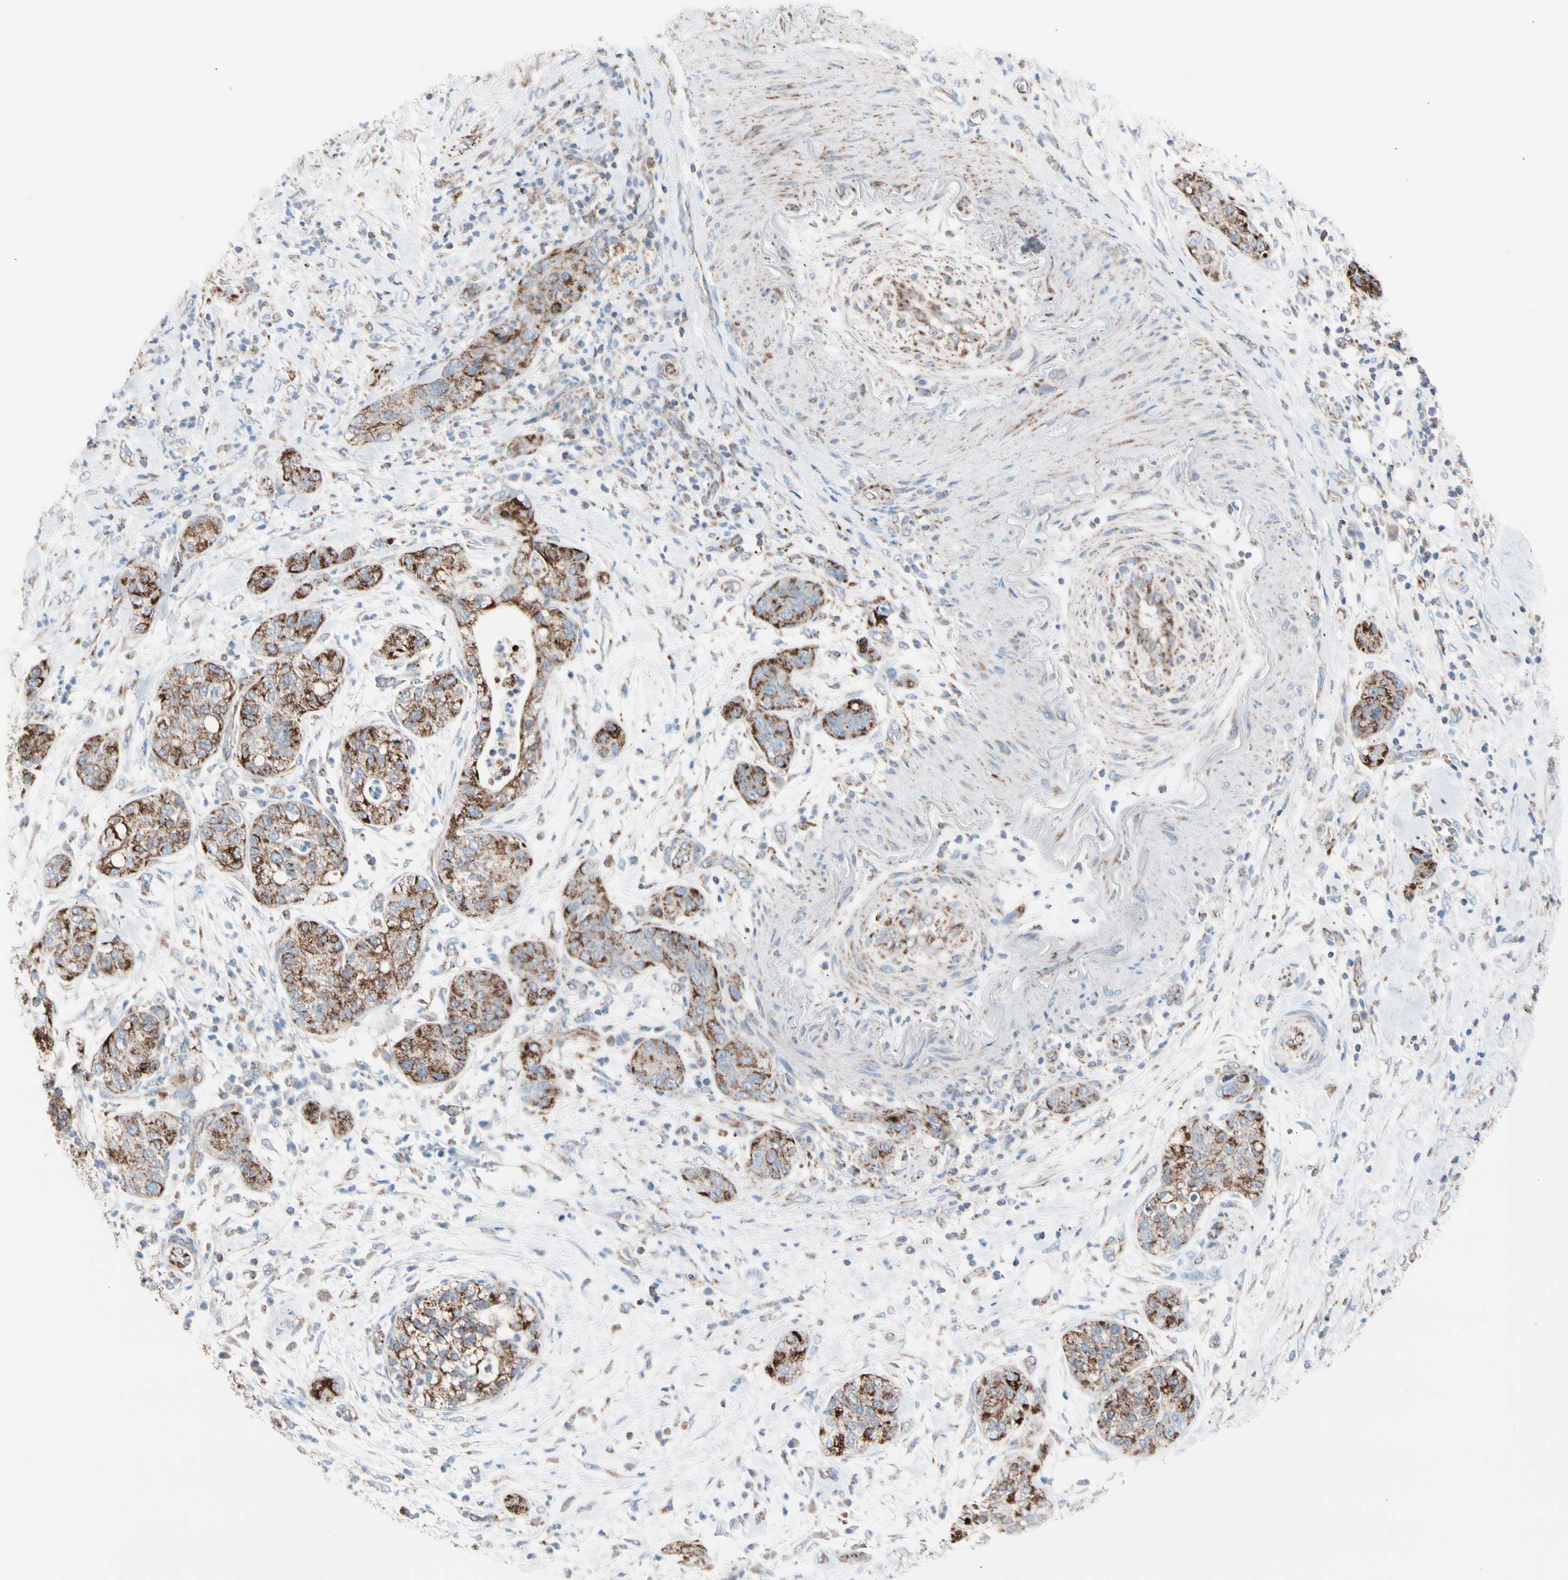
{"staining": {"intensity": "strong", "quantity": ">75%", "location": "cytoplasmic/membranous"}, "tissue": "pancreatic cancer", "cell_type": "Tumor cells", "image_type": "cancer", "snomed": [{"axis": "morphology", "description": "Adenocarcinoma, NOS"}, {"axis": "topography", "description": "Pancreas"}], "caption": "A high amount of strong cytoplasmic/membranous staining is seen in about >75% of tumor cells in pancreatic cancer tissue. Nuclei are stained in blue.", "gene": "HK1", "patient": {"sex": "female", "age": 78}}